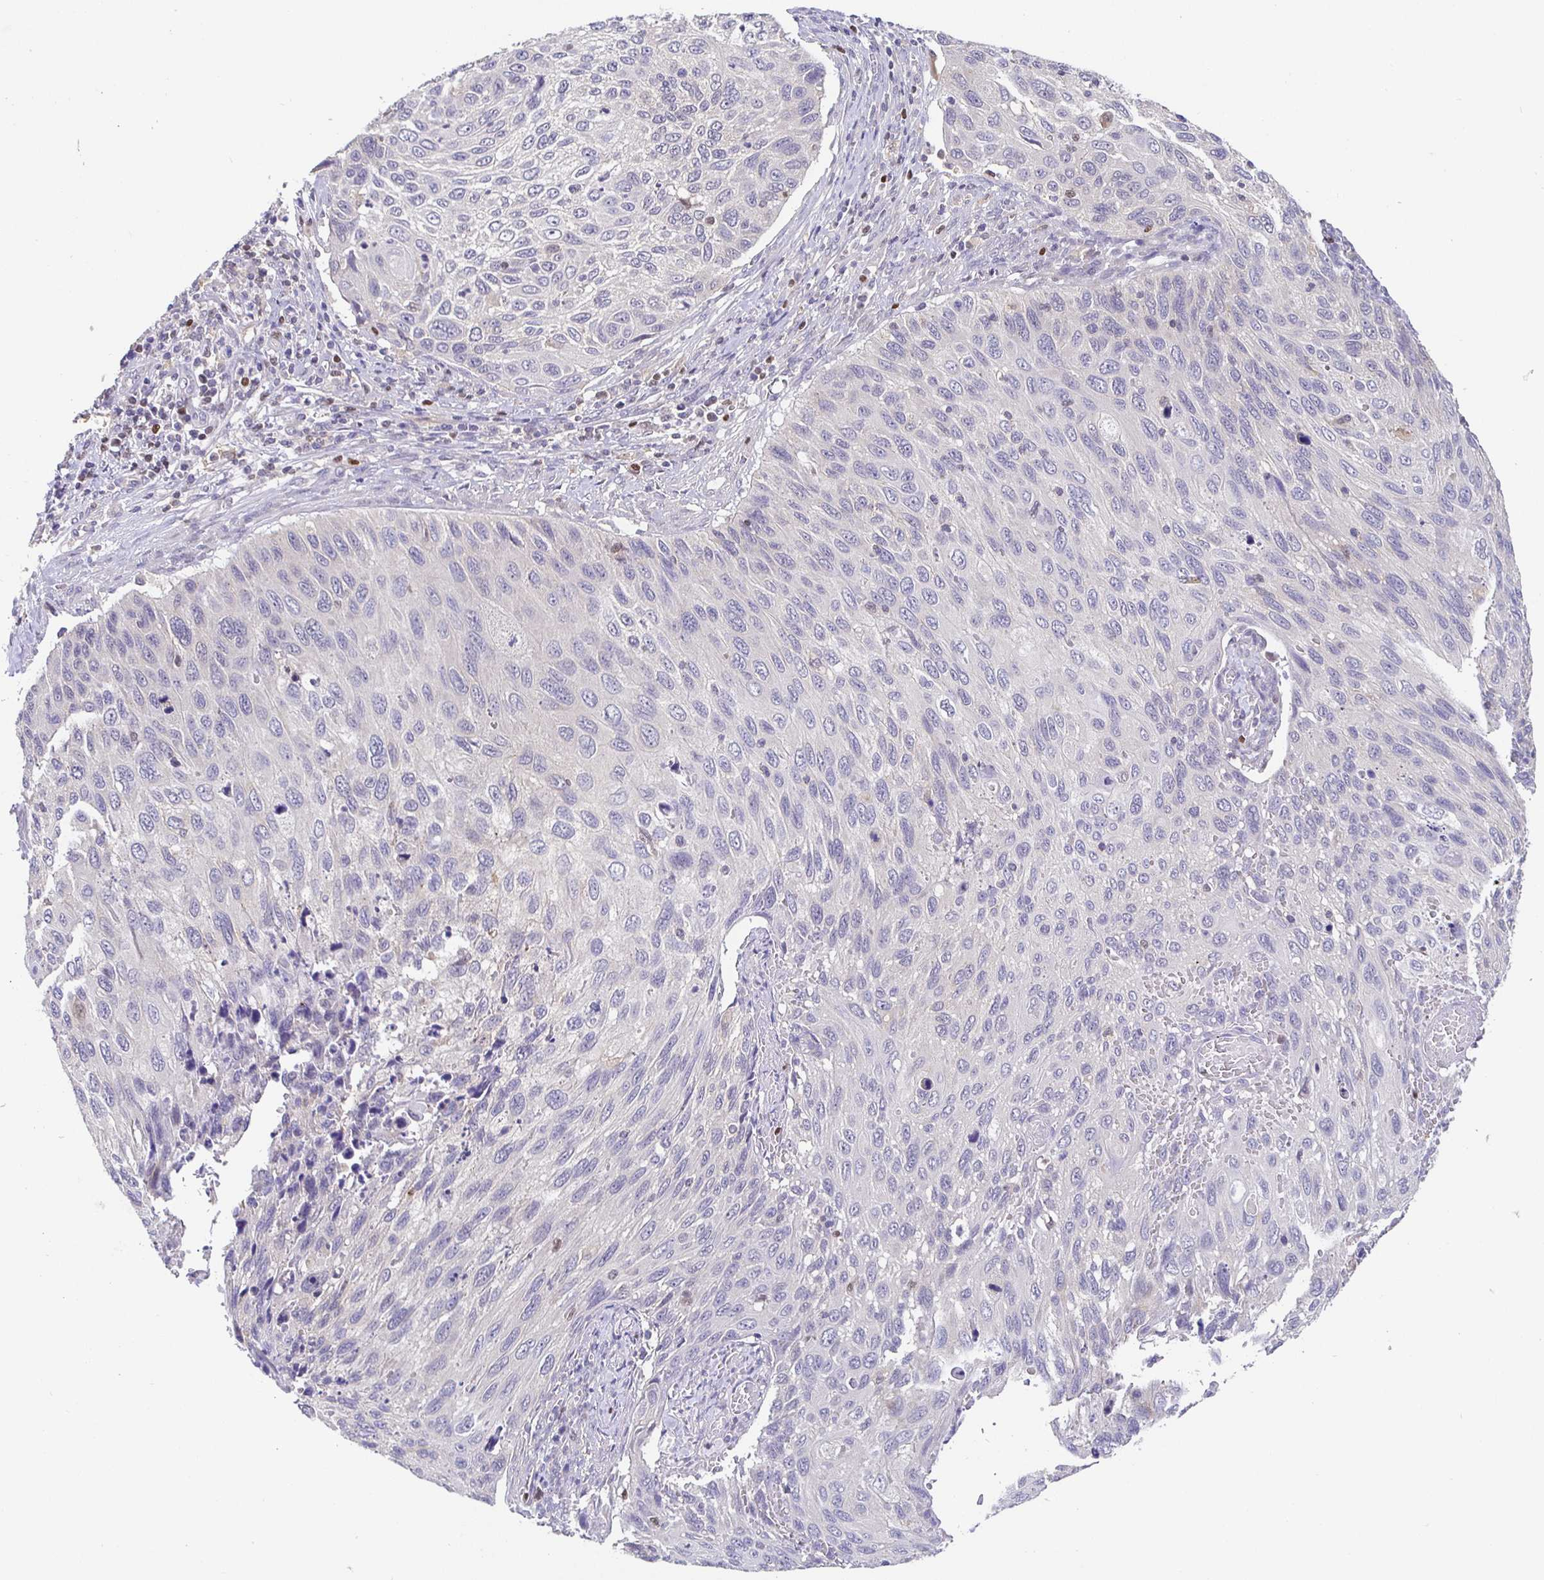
{"staining": {"intensity": "negative", "quantity": "none", "location": "none"}, "tissue": "cervical cancer", "cell_type": "Tumor cells", "image_type": "cancer", "snomed": [{"axis": "morphology", "description": "Squamous cell carcinoma, NOS"}, {"axis": "topography", "description": "Cervix"}], "caption": "DAB immunohistochemical staining of human cervical cancer (squamous cell carcinoma) displays no significant positivity in tumor cells.", "gene": "SATB1", "patient": {"sex": "female", "age": 70}}